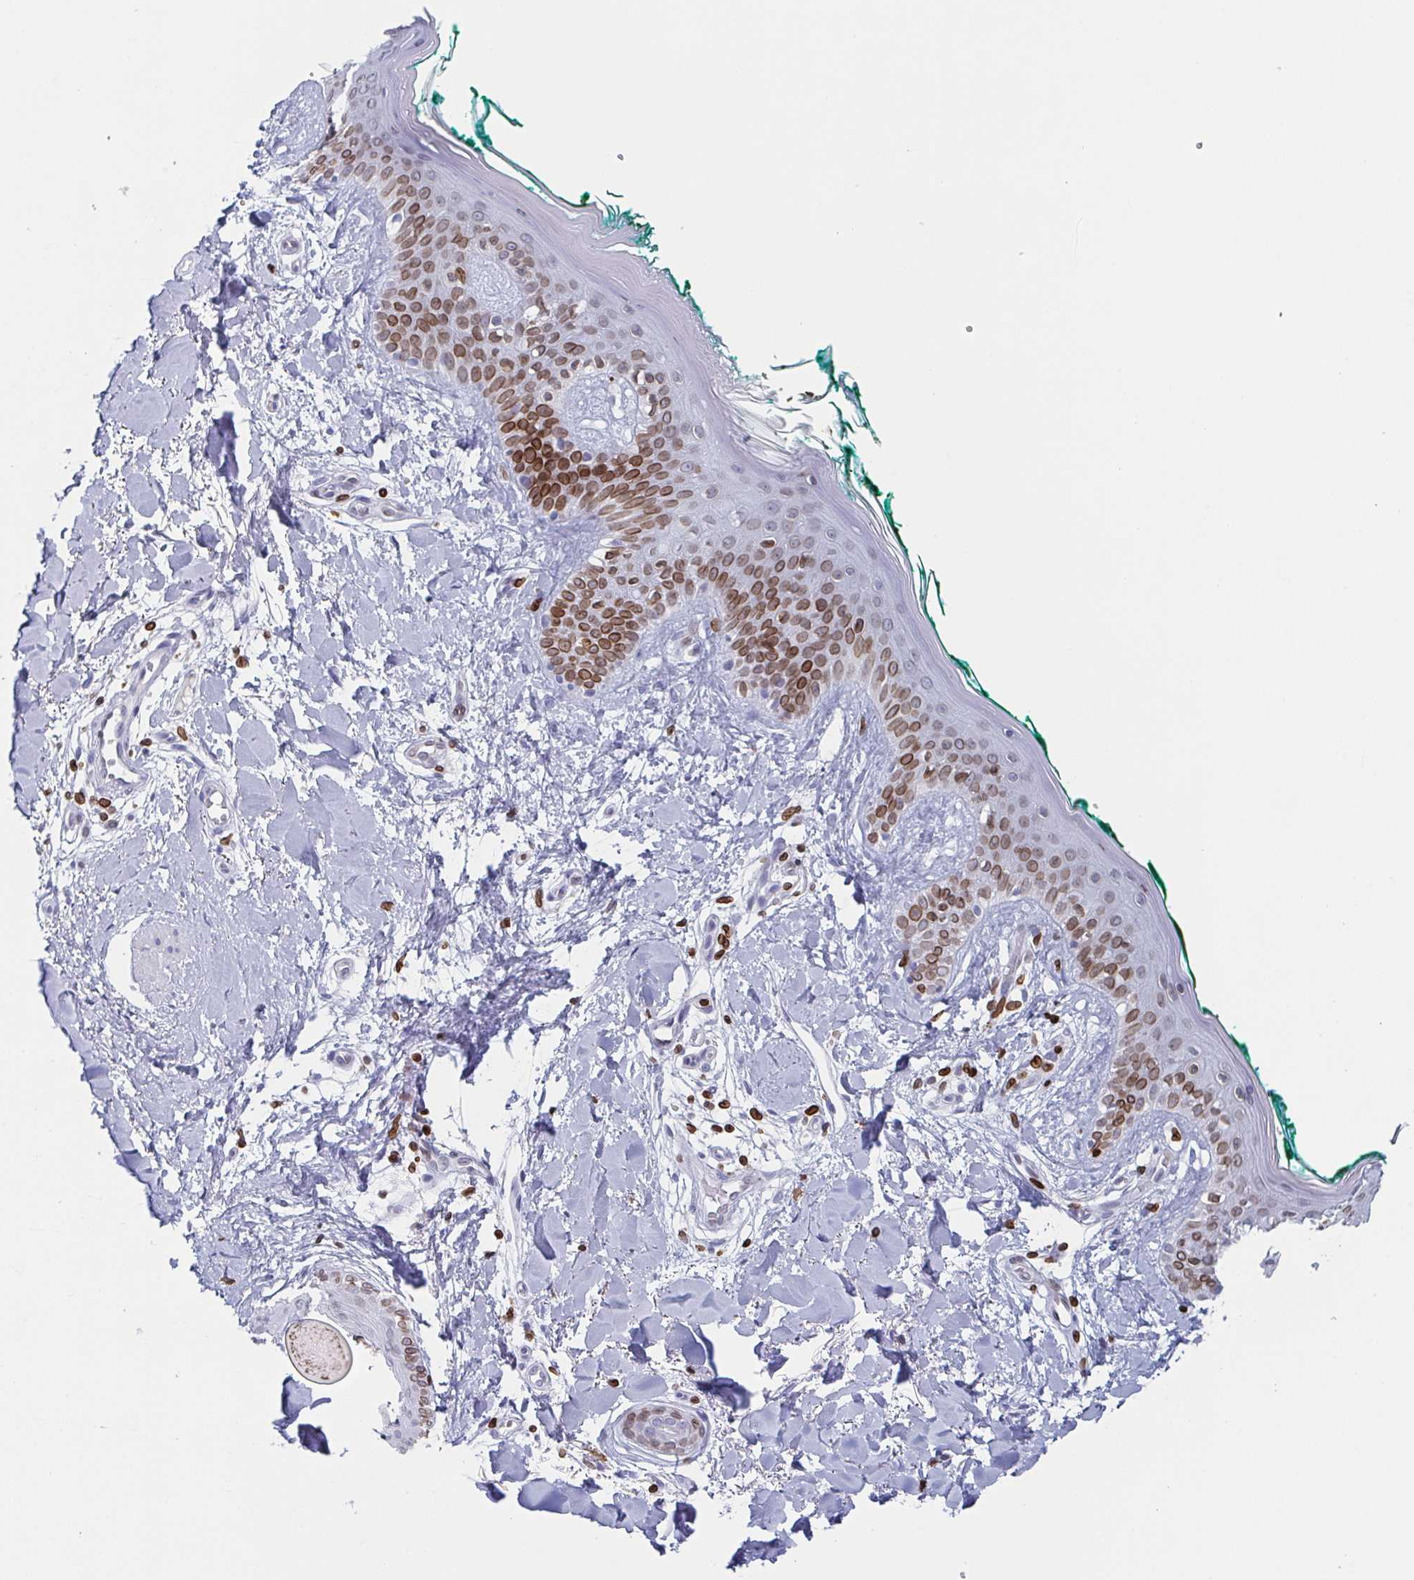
{"staining": {"intensity": "negative", "quantity": "none", "location": "none"}, "tissue": "skin", "cell_type": "Fibroblasts", "image_type": "normal", "snomed": [{"axis": "morphology", "description": "Normal tissue, NOS"}, {"axis": "topography", "description": "Skin"}], "caption": "Immunohistochemistry (IHC) histopathology image of normal skin: skin stained with DAB shows no significant protein expression in fibroblasts.", "gene": "BTBD7", "patient": {"sex": "female", "age": 34}}